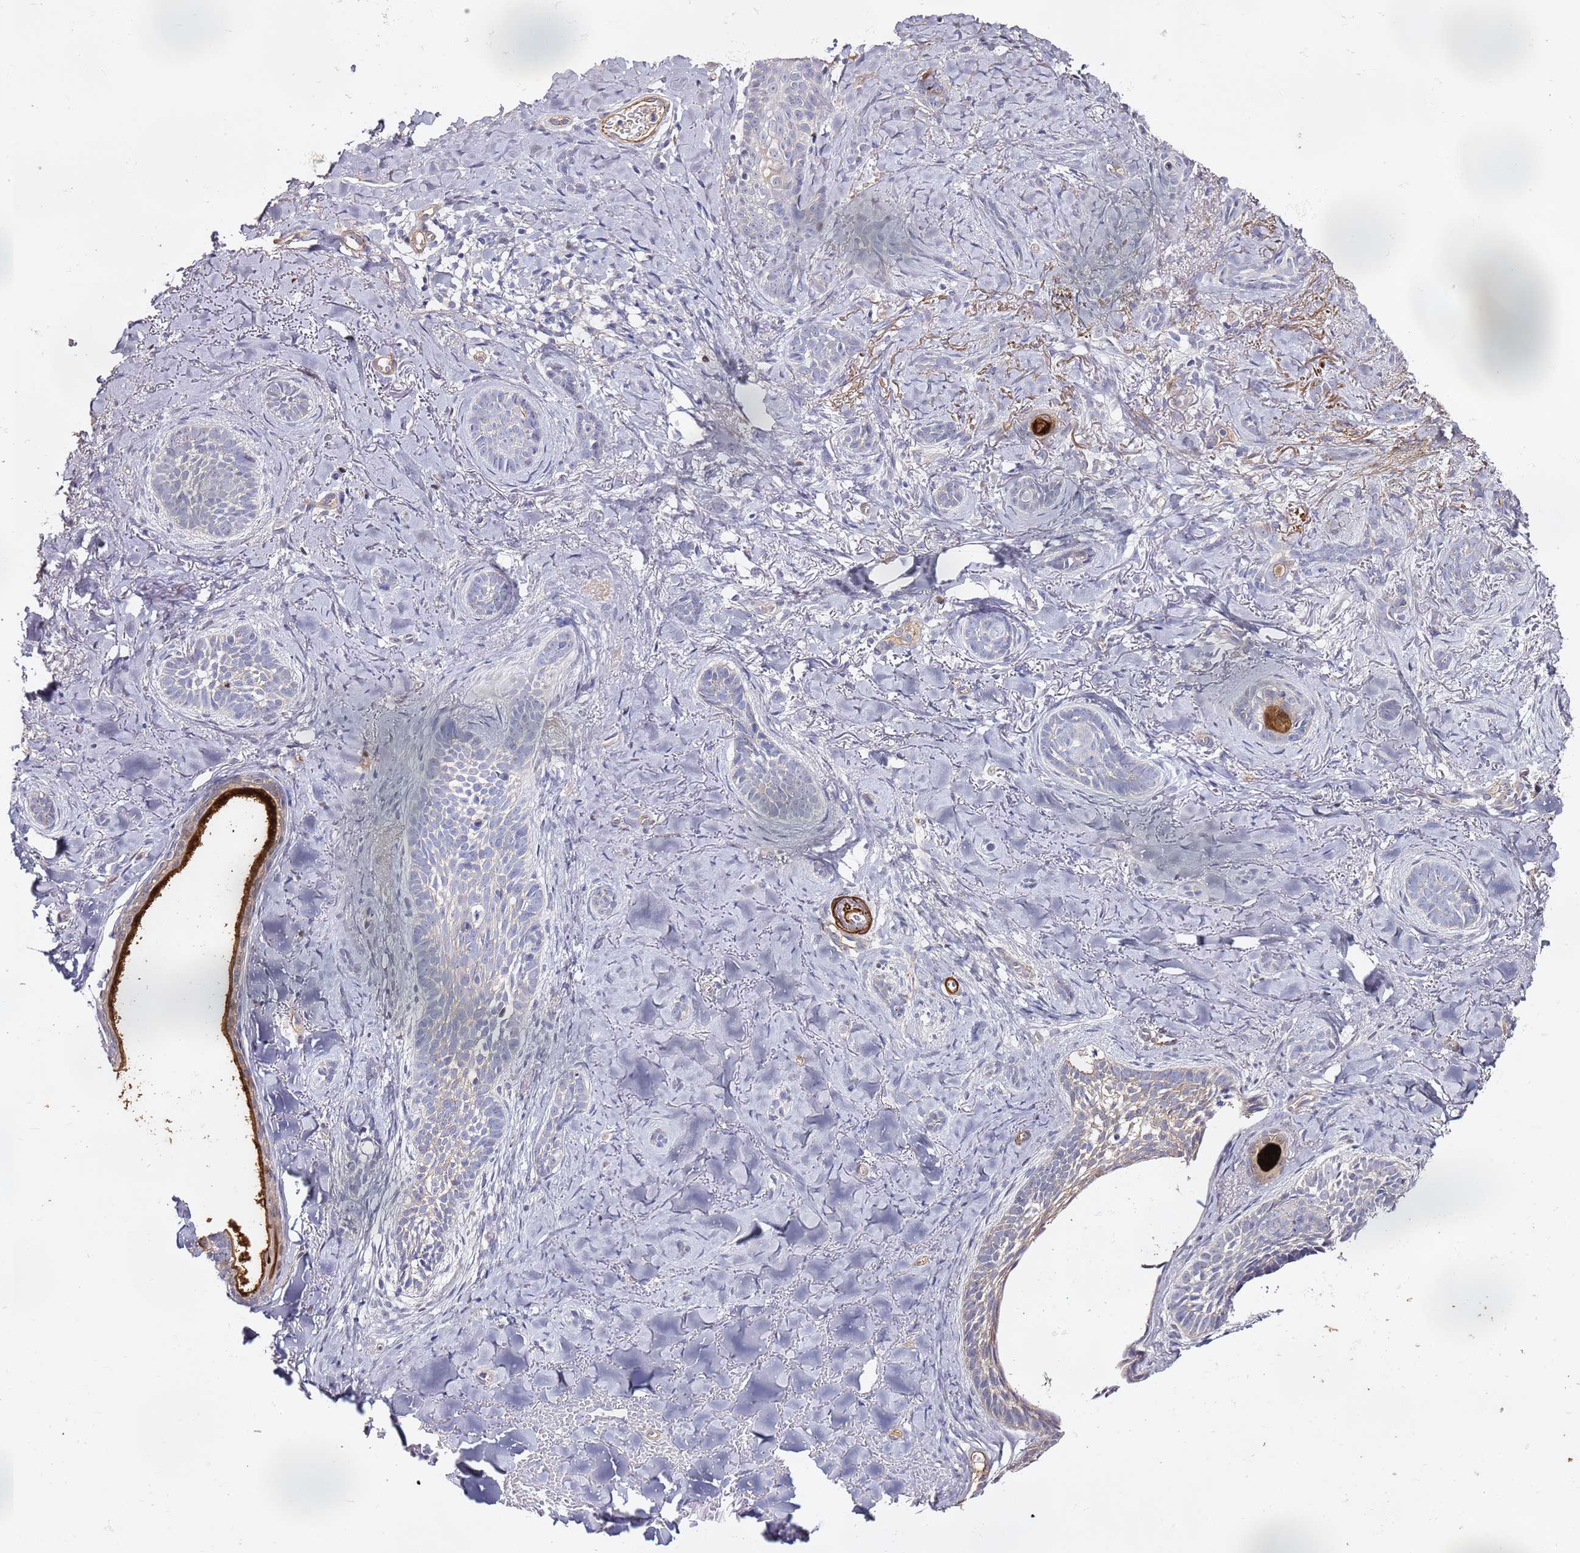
{"staining": {"intensity": "negative", "quantity": "none", "location": "none"}, "tissue": "skin cancer", "cell_type": "Tumor cells", "image_type": "cancer", "snomed": [{"axis": "morphology", "description": "Basal cell carcinoma"}, {"axis": "topography", "description": "Skin"}], "caption": "Tumor cells show no significant protein positivity in skin basal cell carcinoma. (DAB IHC visualized using brightfield microscopy, high magnification).", "gene": "EPS8L1", "patient": {"sex": "female", "age": 55}}